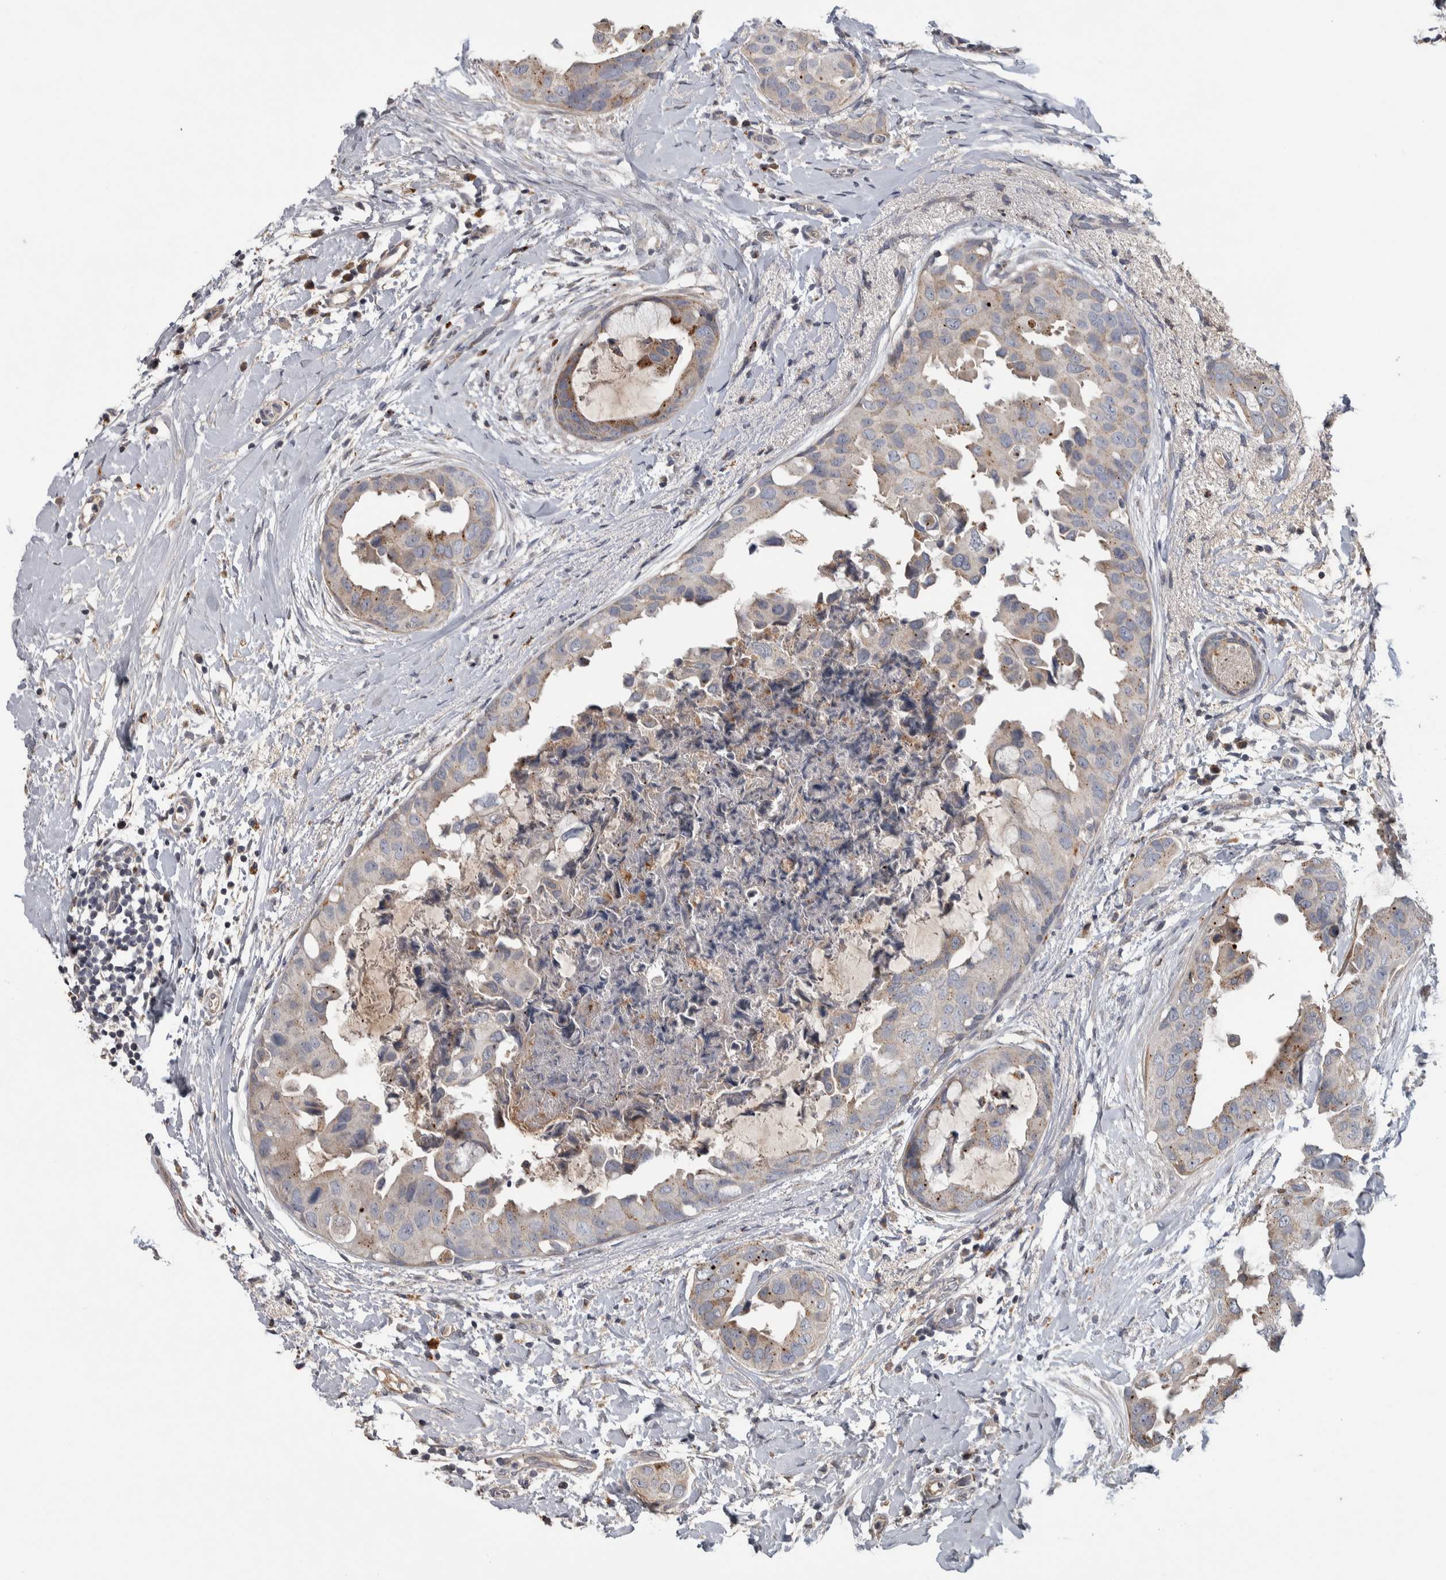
{"staining": {"intensity": "weak", "quantity": "25%-75%", "location": "cytoplasmic/membranous"}, "tissue": "breast cancer", "cell_type": "Tumor cells", "image_type": "cancer", "snomed": [{"axis": "morphology", "description": "Duct carcinoma"}, {"axis": "topography", "description": "Breast"}], "caption": "About 25%-75% of tumor cells in human infiltrating ductal carcinoma (breast) reveal weak cytoplasmic/membranous protein staining as visualized by brown immunohistochemical staining.", "gene": "FAM83G", "patient": {"sex": "female", "age": 40}}